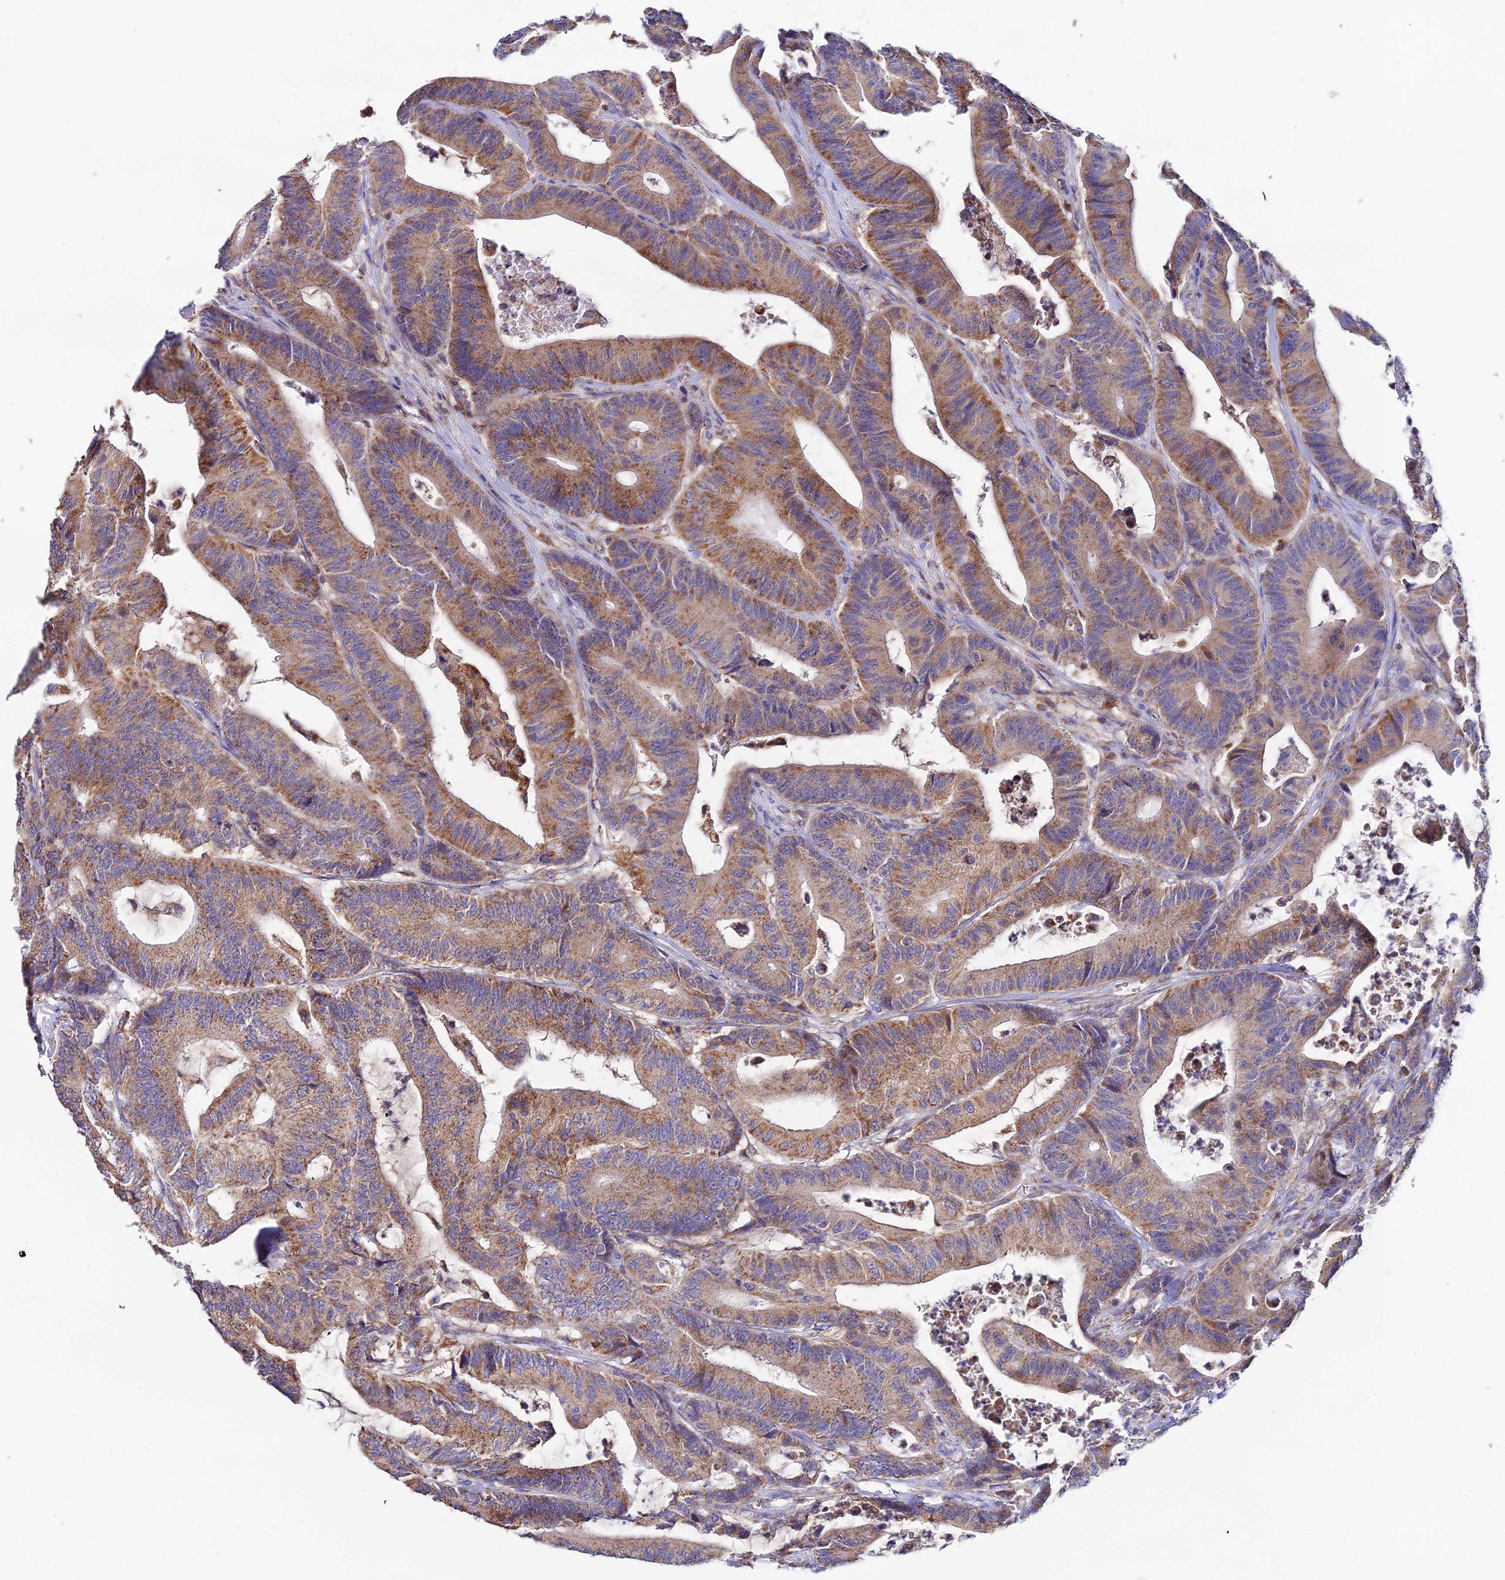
{"staining": {"intensity": "moderate", "quantity": ">75%", "location": "cytoplasmic/membranous"}, "tissue": "colorectal cancer", "cell_type": "Tumor cells", "image_type": "cancer", "snomed": [{"axis": "morphology", "description": "Adenocarcinoma, NOS"}, {"axis": "topography", "description": "Colon"}], "caption": "About >75% of tumor cells in adenocarcinoma (colorectal) exhibit moderate cytoplasmic/membranous protein staining as visualized by brown immunohistochemical staining.", "gene": "NIPSNAP3A", "patient": {"sex": "female", "age": 84}}